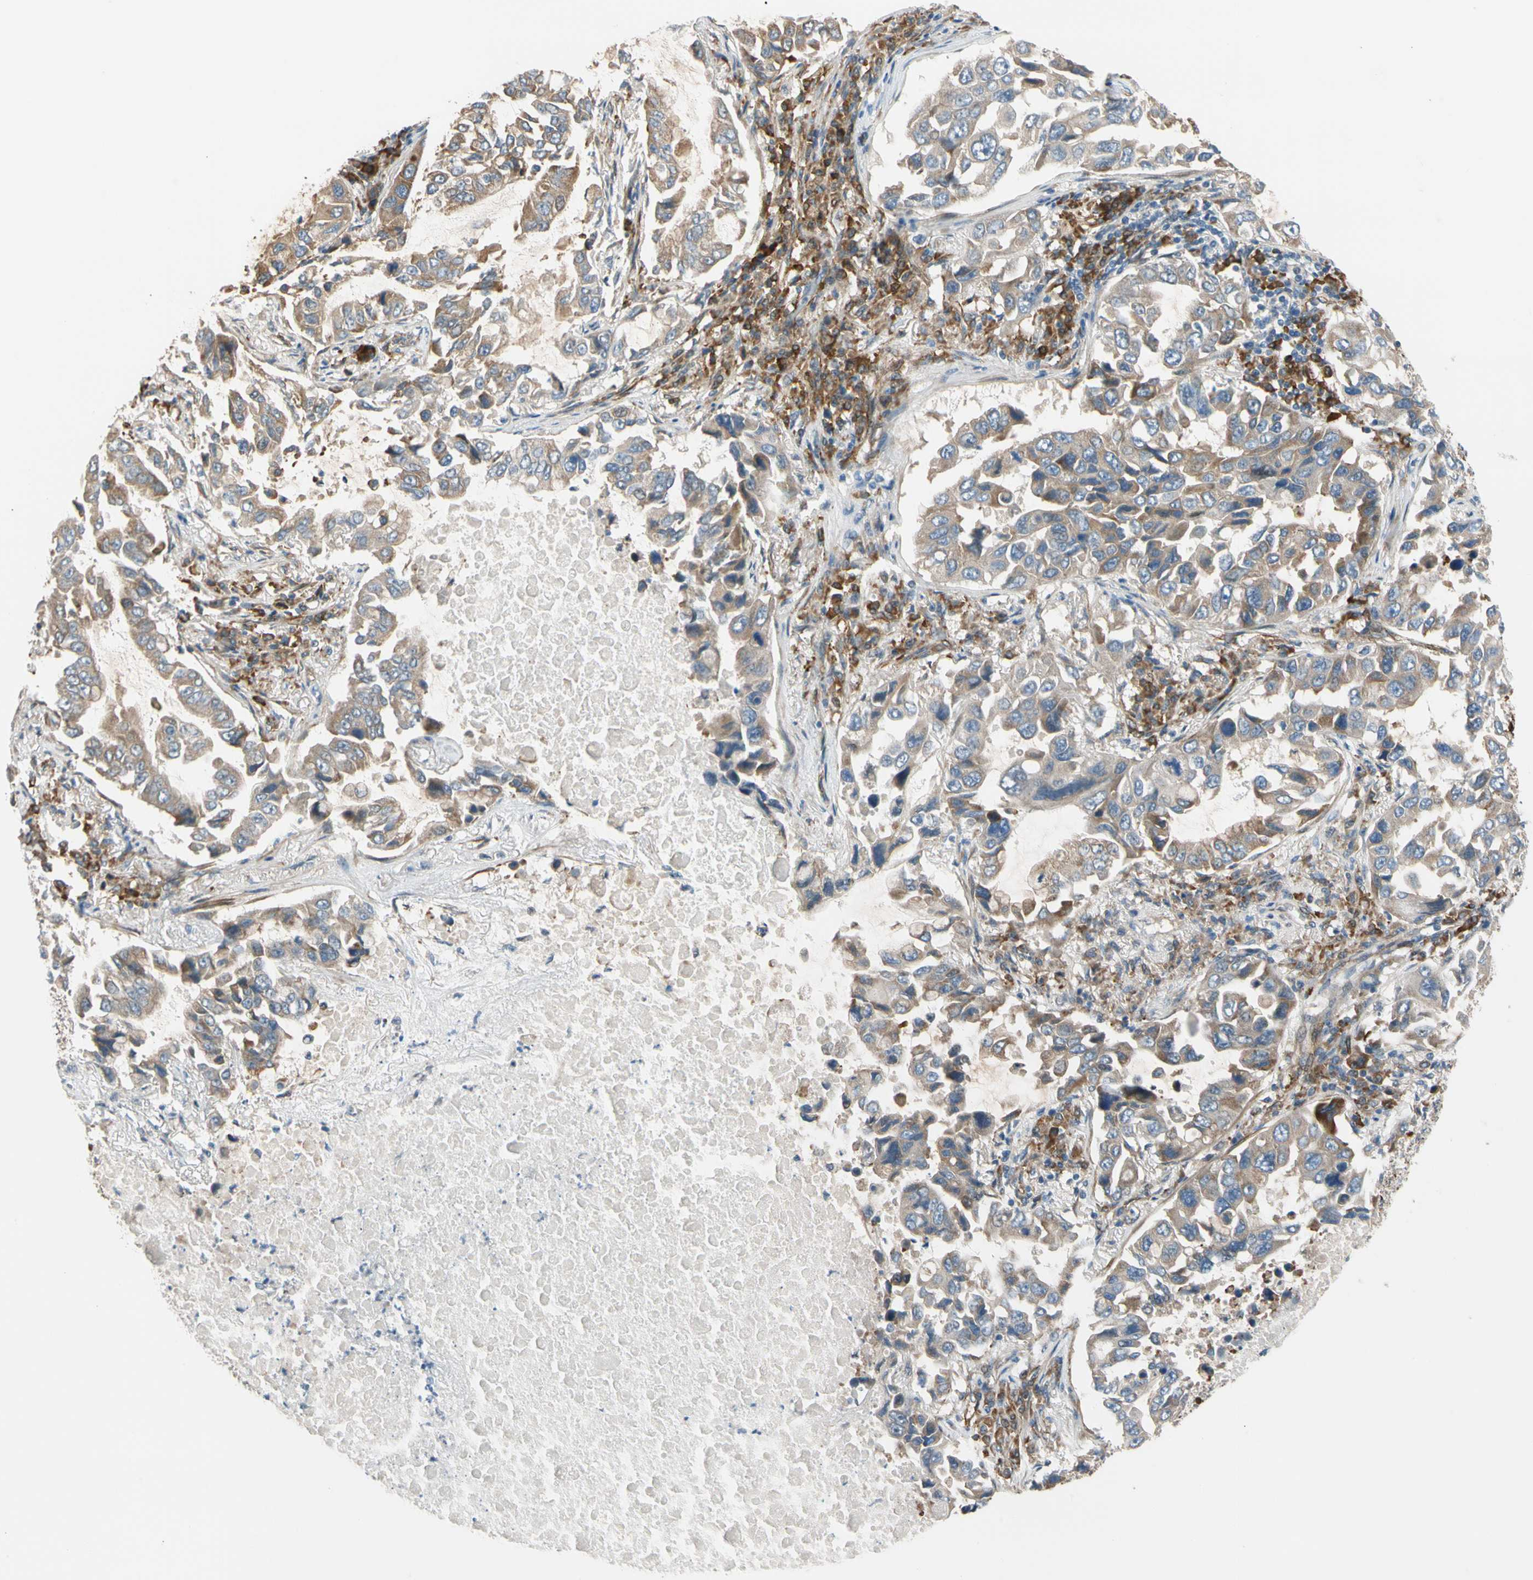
{"staining": {"intensity": "moderate", "quantity": ">75%", "location": "cytoplasmic/membranous"}, "tissue": "lung cancer", "cell_type": "Tumor cells", "image_type": "cancer", "snomed": [{"axis": "morphology", "description": "Adenocarcinoma, NOS"}, {"axis": "topography", "description": "Lung"}], "caption": "This histopathology image exhibits lung cancer stained with immunohistochemistry (IHC) to label a protein in brown. The cytoplasmic/membranous of tumor cells show moderate positivity for the protein. Nuclei are counter-stained blue.", "gene": "LIMK2", "patient": {"sex": "male", "age": 64}}